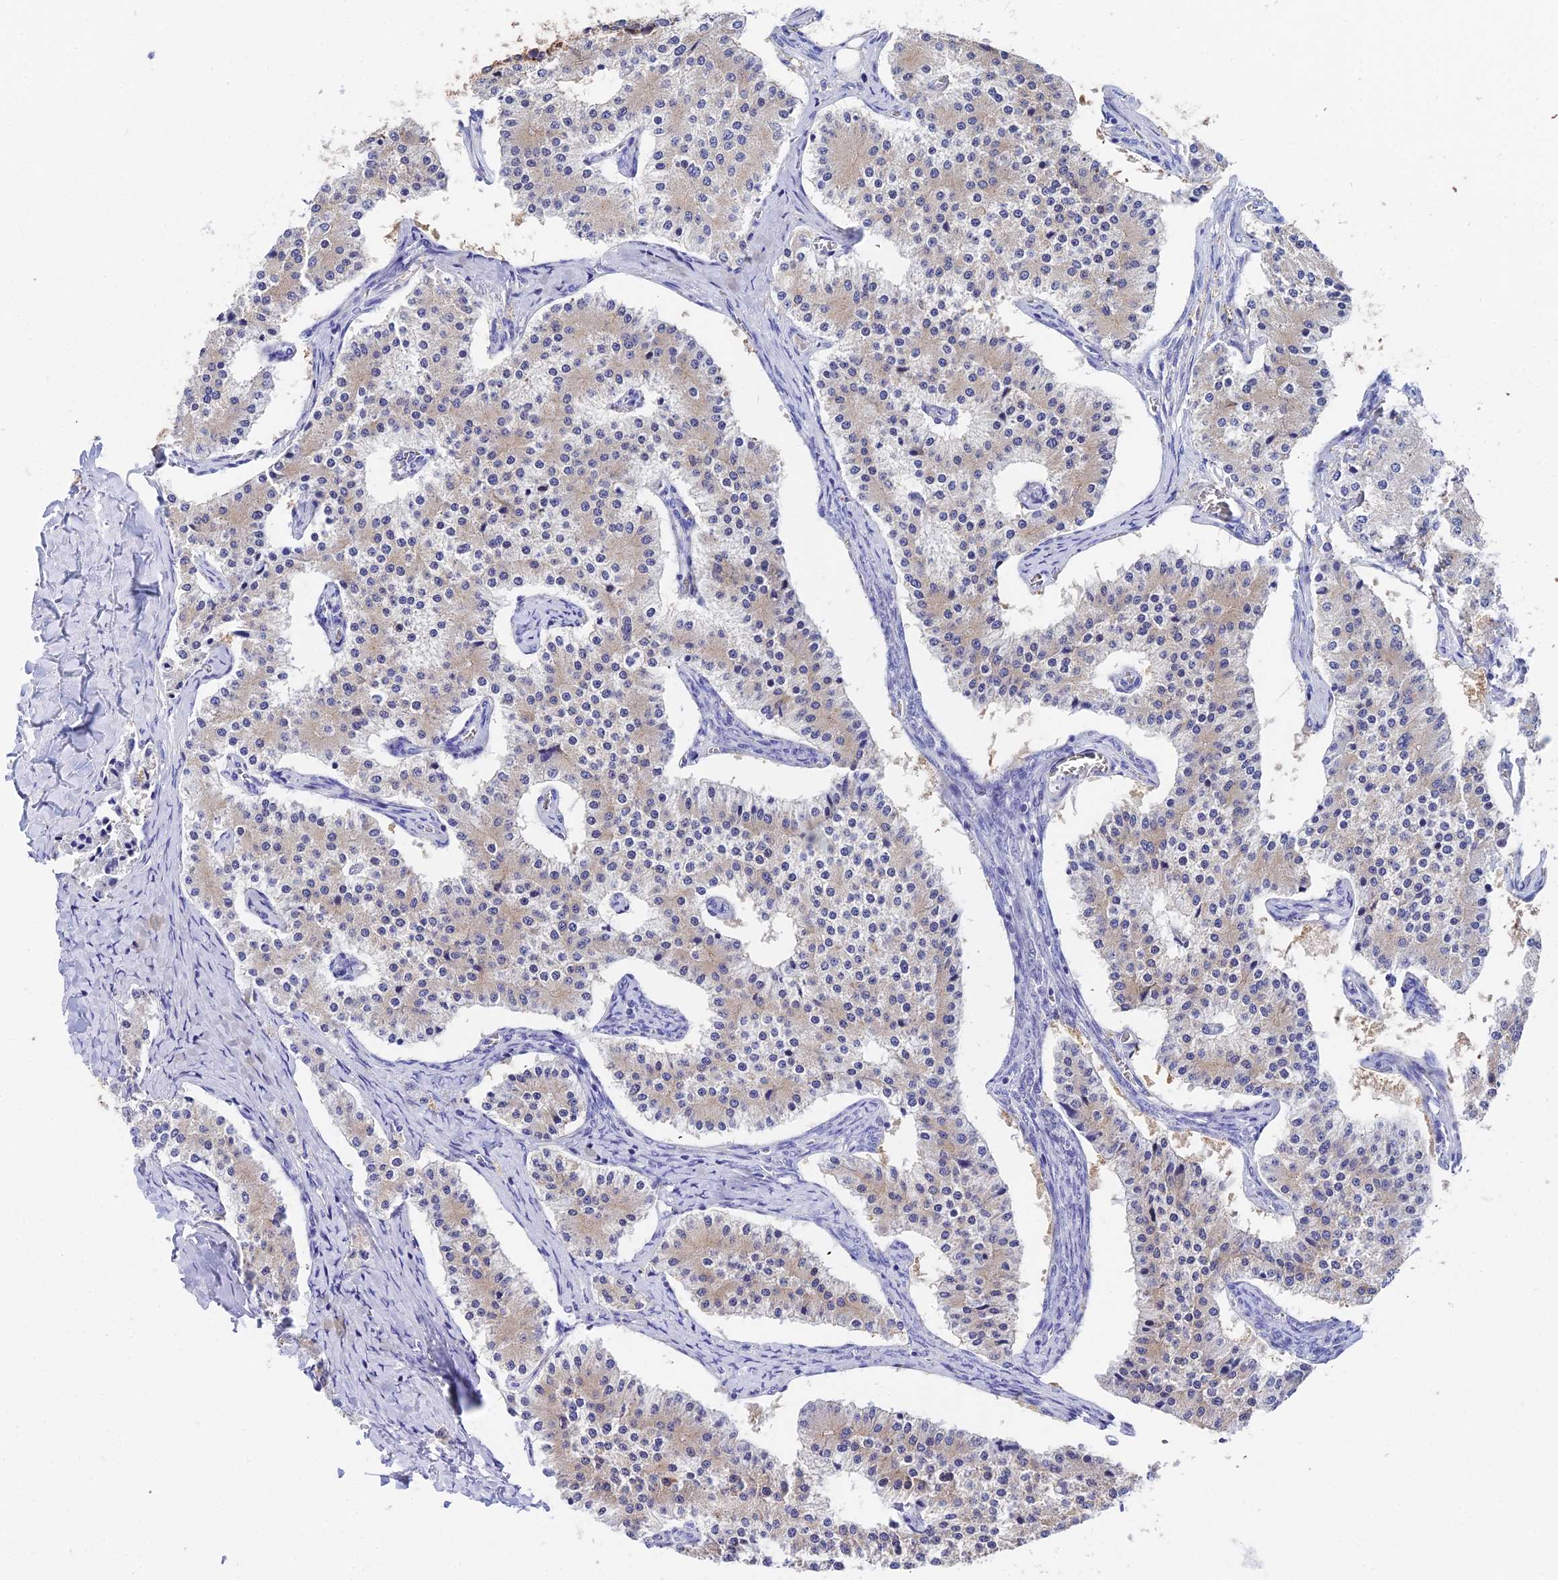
{"staining": {"intensity": "weak", "quantity": "25%-75%", "location": "cytoplasmic/membranous"}, "tissue": "carcinoid", "cell_type": "Tumor cells", "image_type": "cancer", "snomed": [{"axis": "morphology", "description": "Carcinoid, malignant, NOS"}, {"axis": "topography", "description": "Colon"}], "caption": "This is a photomicrograph of immunohistochemistry staining of carcinoid, which shows weak expression in the cytoplasmic/membranous of tumor cells.", "gene": "CEP41", "patient": {"sex": "female", "age": 52}}